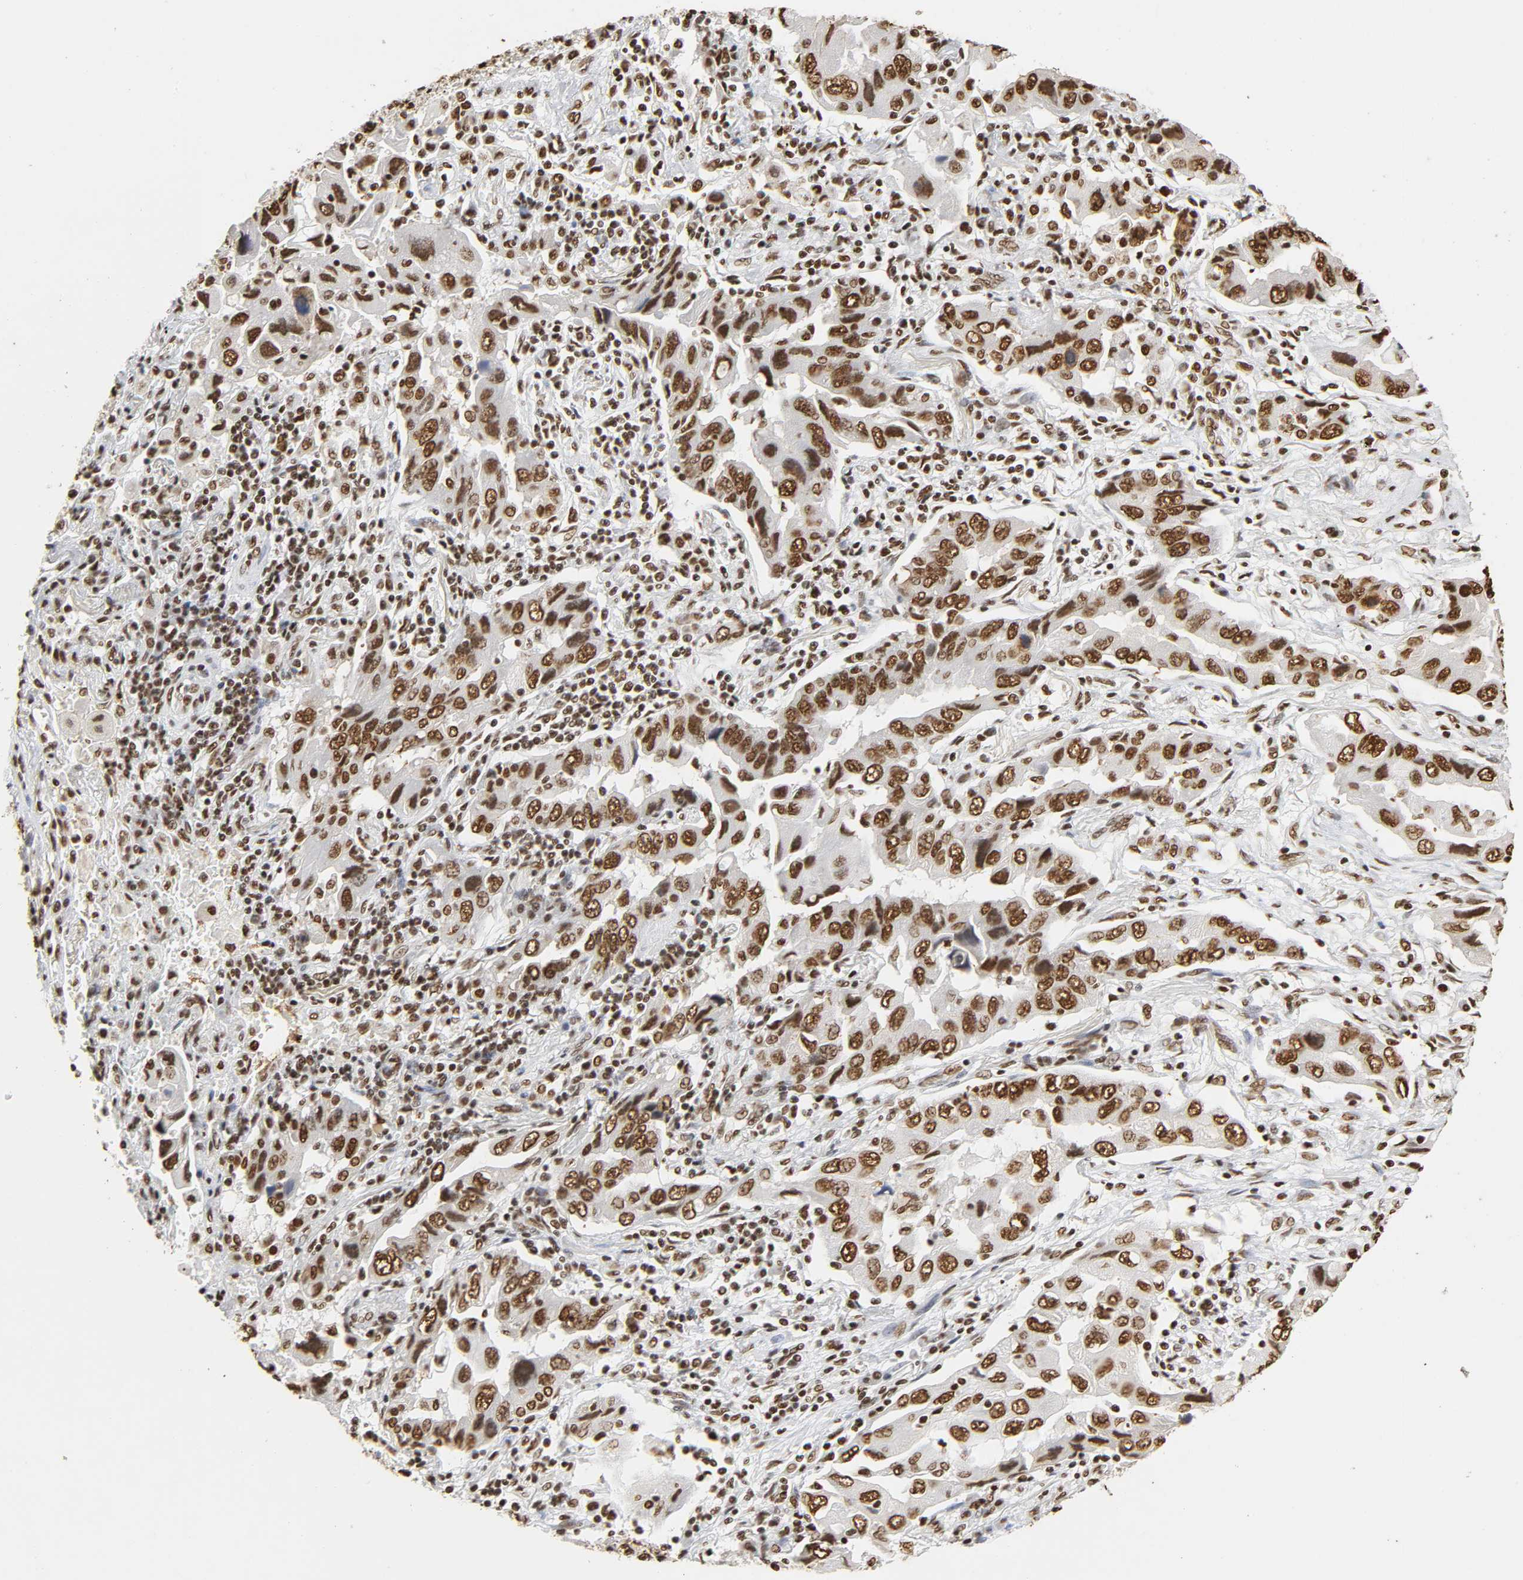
{"staining": {"intensity": "strong", "quantity": ">75%", "location": "nuclear"}, "tissue": "lung cancer", "cell_type": "Tumor cells", "image_type": "cancer", "snomed": [{"axis": "morphology", "description": "Adenocarcinoma, NOS"}, {"axis": "topography", "description": "Lung"}], "caption": "Human adenocarcinoma (lung) stained for a protein (brown) reveals strong nuclear positive positivity in approximately >75% of tumor cells.", "gene": "HNRNPC", "patient": {"sex": "female", "age": 65}}